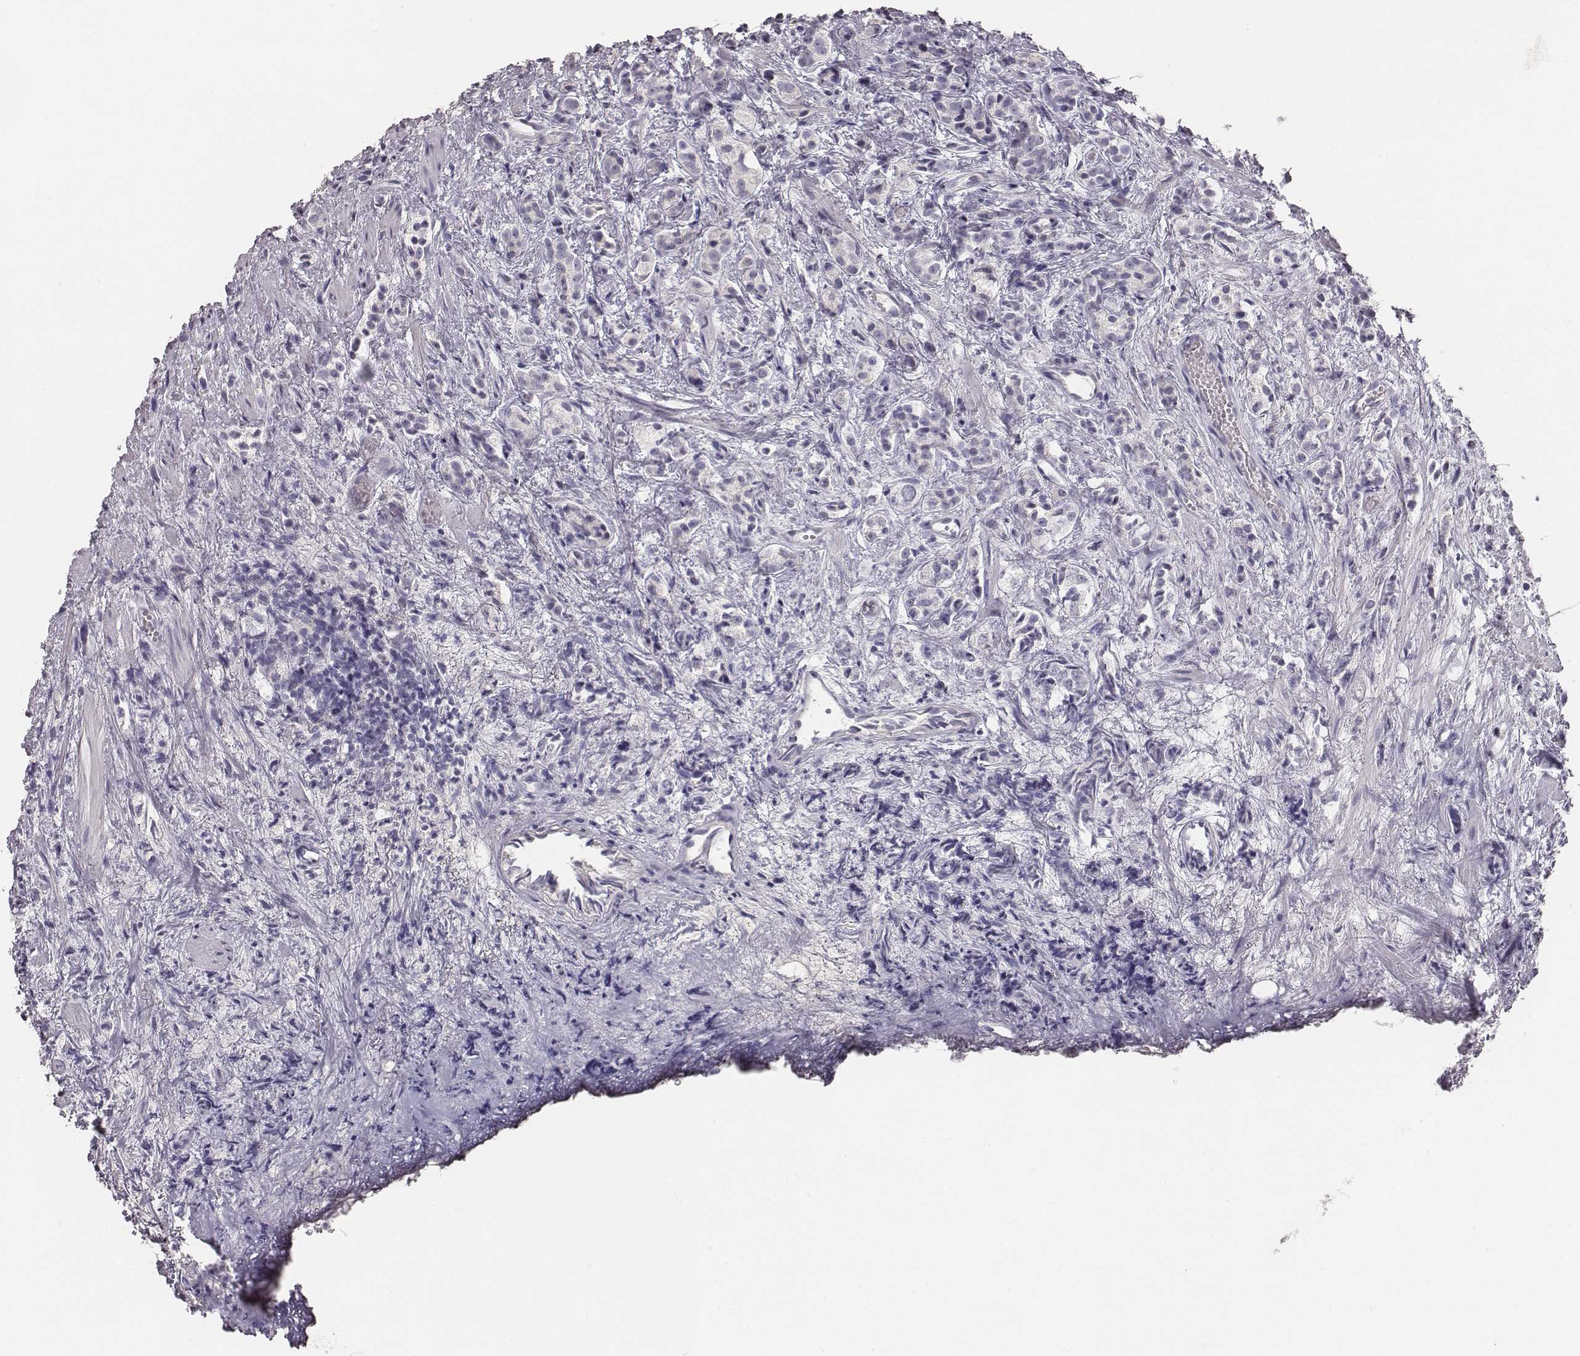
{"staining": {"intensity": "negative", "quantity": "none", "location": "none"}, "tissue": "prostate cancer", "cell_type": "Tumor cells", "image_type": "cancer", "snomed": [{"axis": "morphology", "description": "Adenocarcinoma, High grade"}, {"axis": "topography", "description": "Prostate"}], "caption": "There is no significant expression in tumor cells of adenocarcinoma (high-grade) (prostate).", "gene": "MYH6", "patient": {"sex": "male", "age": 53}}